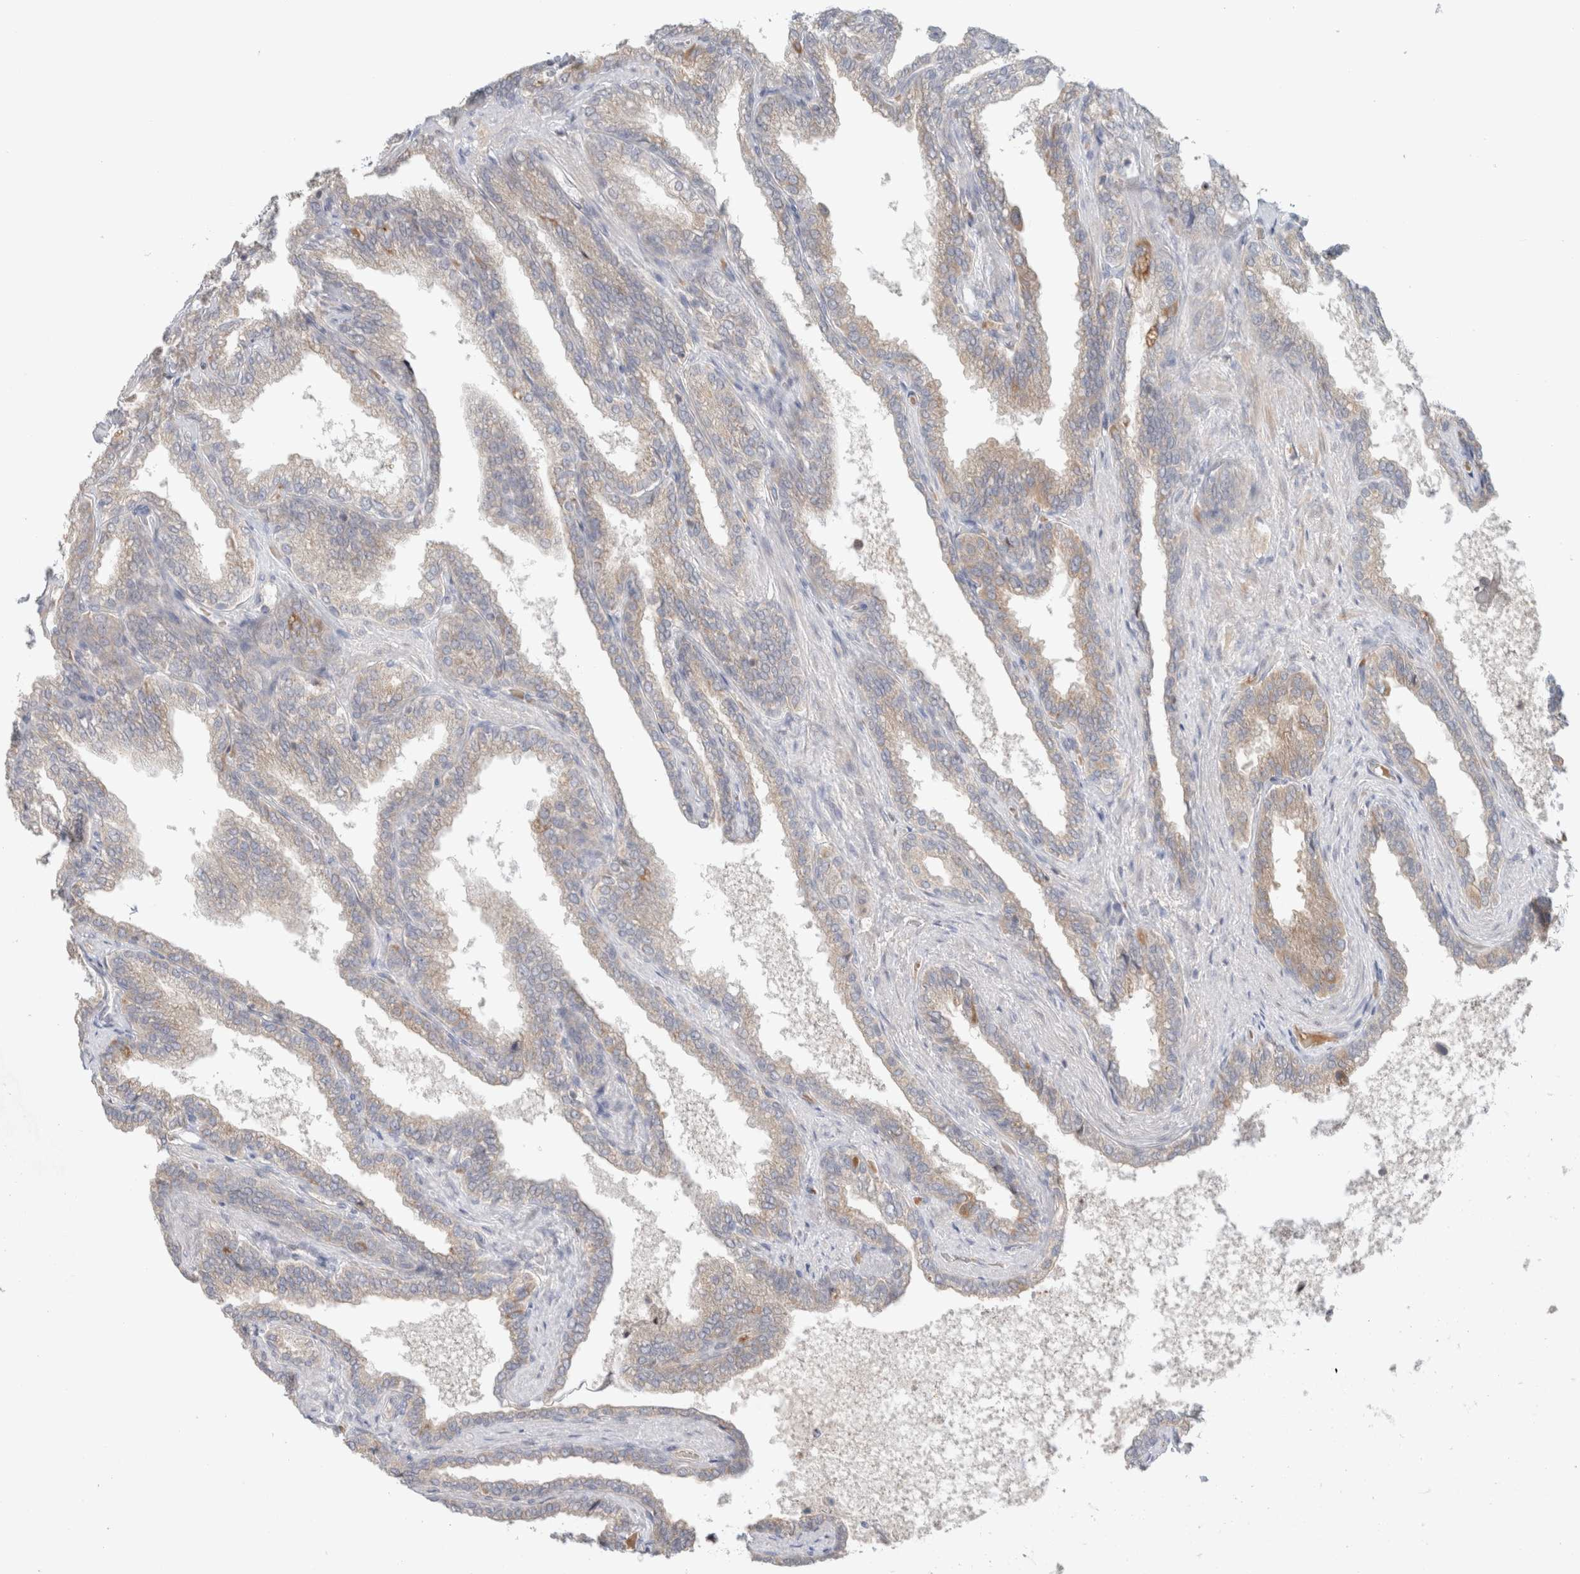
{"staining": {"intensity": "weak", "quantity": "25%-75%", "location": "cytoplasmic/membranous"}, "tissue": "seminal vesicle", "cell_type": "Glandular cells", "image_type": "normal", "snomed": [{"axis": "morphology", "description": "Normal tissue, NOS"}, {"axis": "topography", "description": "Seminal veicle"}], "caption": "Immunohistochemical staining of benign seminal vesicle displays 25%-75% levels of weak cytoplasmic/membranous protein expression in approximately 25%-75% of glandular cells. Using DAB (brown) and hematoxylin (blue) stains, captured at high magnification using brightfield microscopy.", "gene": "MRM3", "patient": {"sex": "male", "age": 46}}